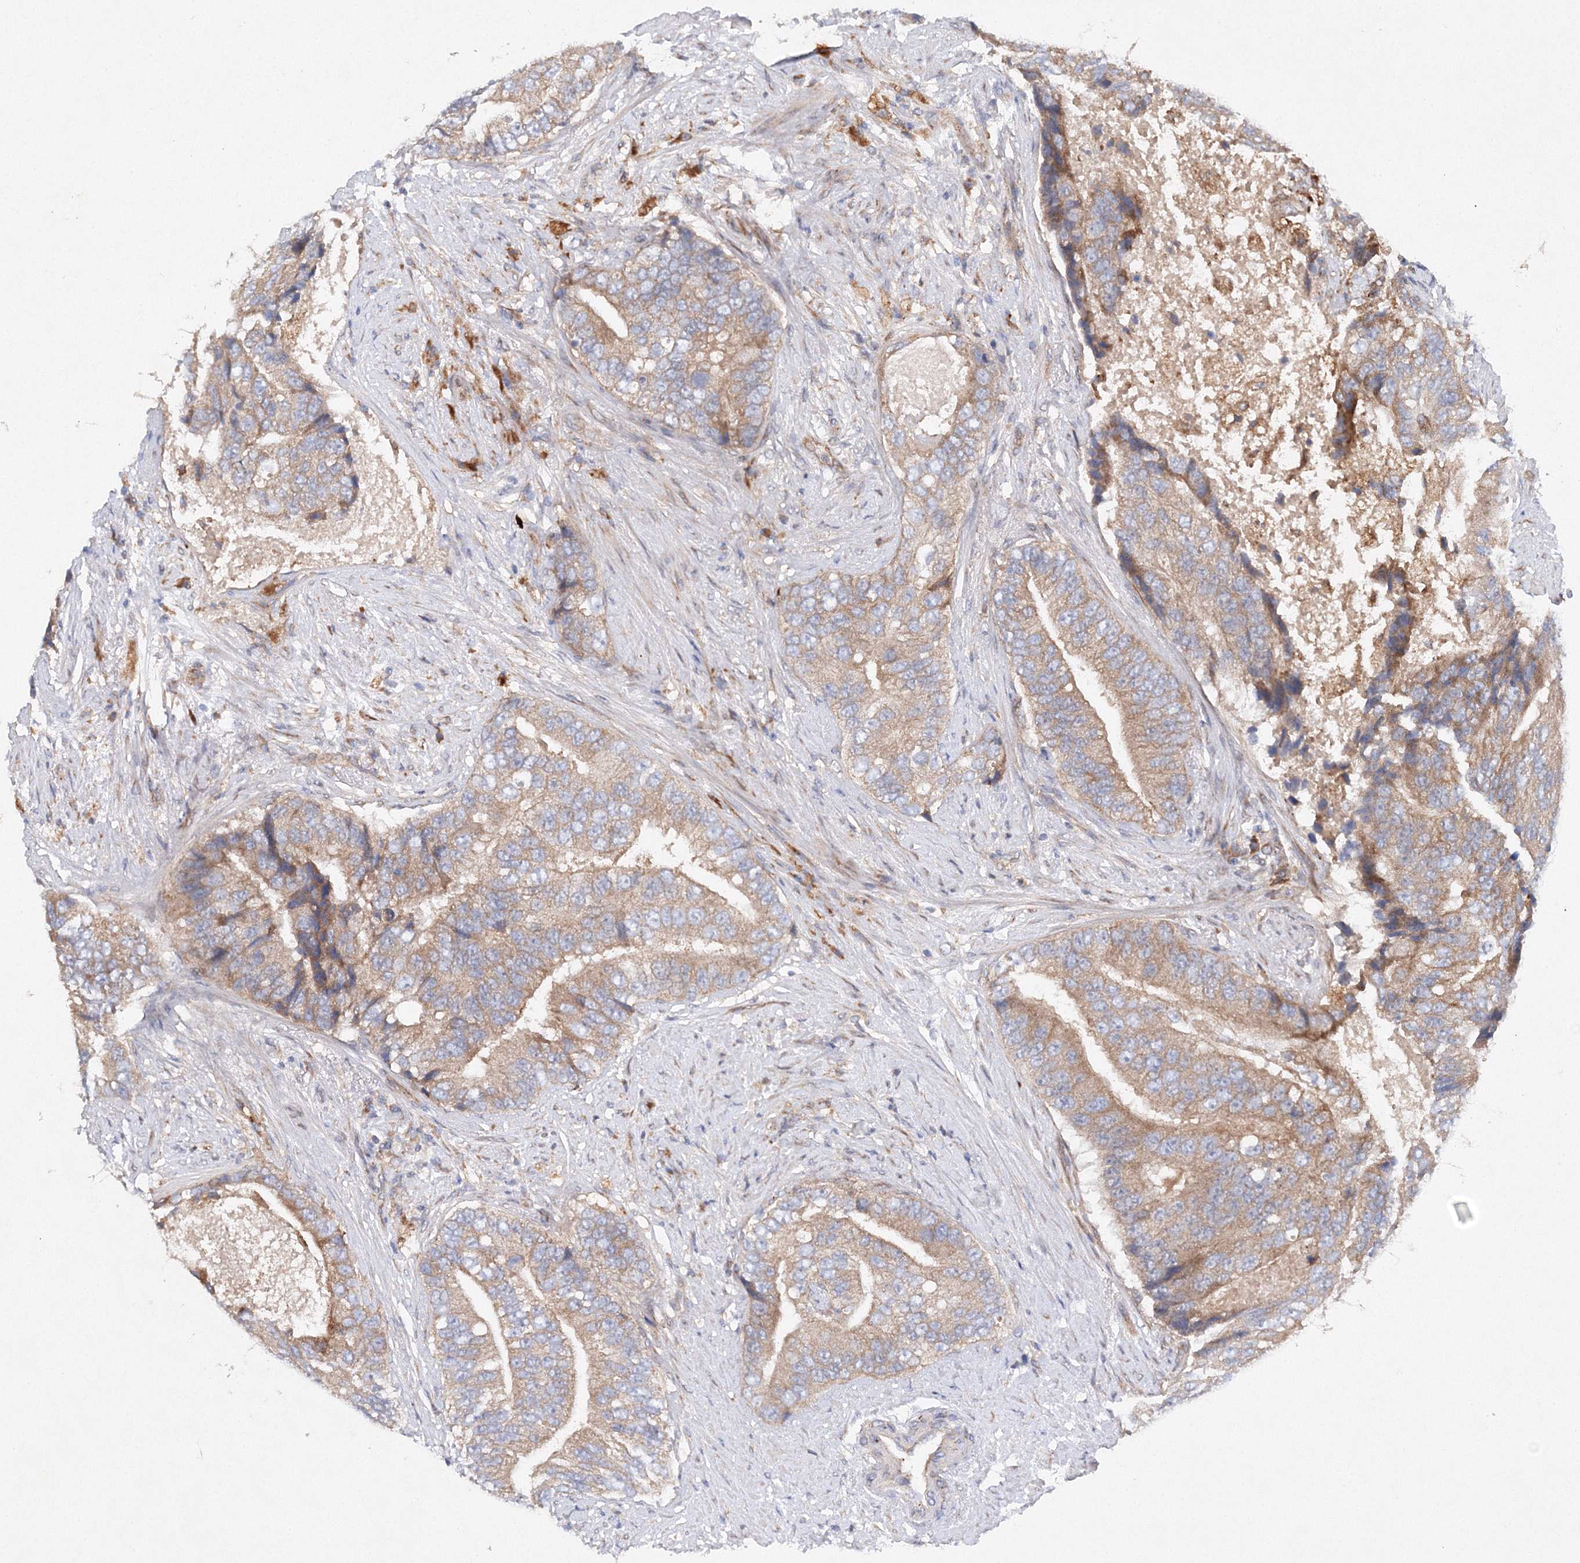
{"staining": {"intensity": "moderate", "quantity": ">75%", "location": "cytoplasmic/membranous"}, "tissue": "prostate cancer", "cell_type": "Tumor cells", "image_type": "cancer", "snomed": [{"axis": "morphology", "description": "Adenocarcinoma, High grade"}, {"axis": "topography", "description": "Prostate"}], "caption": "Human prostate adenocarcinoma (high-grade) stained with a protein marker reveals moderate staining in tumor cells.", "gene": "SLC36A1", "patient": {"sex": "male", "age": 70}}